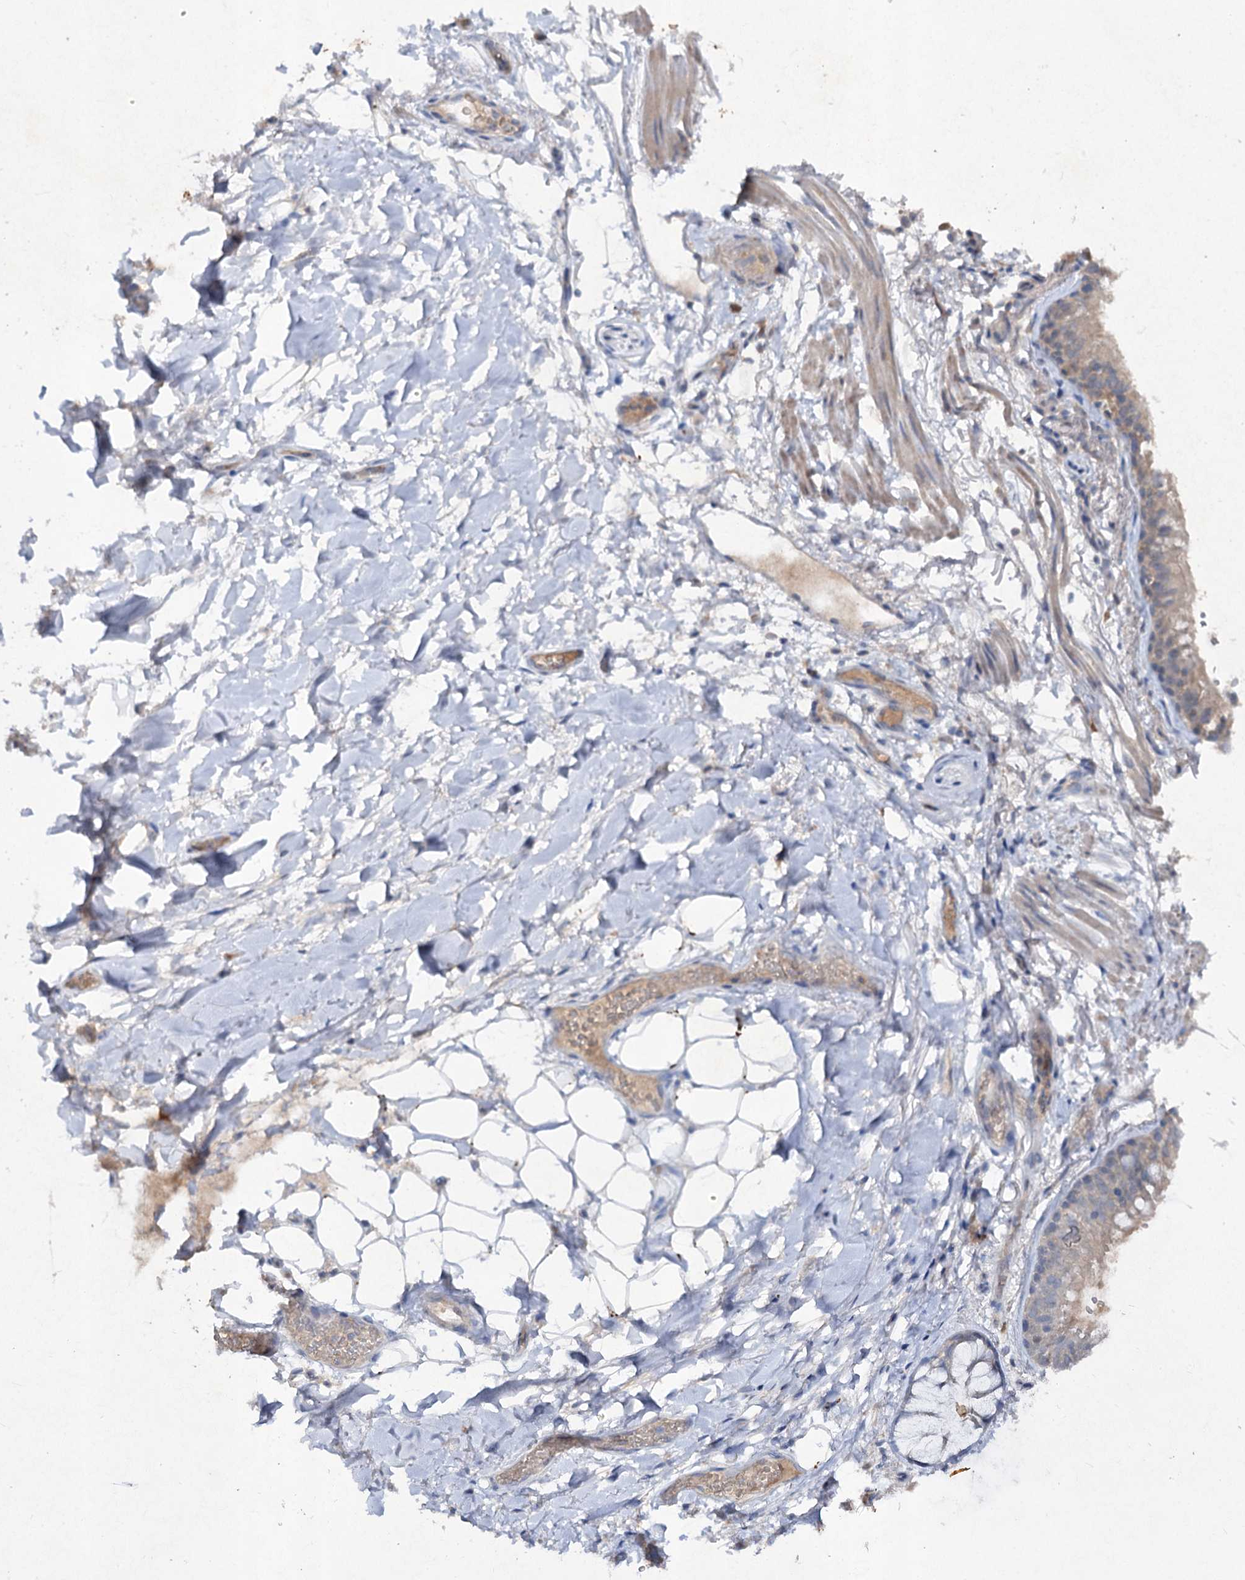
{"staining": {"intensity": "negative", "quantity": "none", "location": "none"}, "tissue": "adipose tissue", "cell_type": "Adipocytes", "image_type": "normal", "snomed": [{"axis": "morphology", "description": "Normal tissue, NOS"}, {"axis": "topography", "description": "Lymph node"}, {"axis": "topography", "description": "Cartilage tissue"}, {"axis": "topography", "description": "Bronchus"}], "caption": "Immunohistochemistry (IHC) histopathology image of benign adipose tissue: human adipose tissue stained with DAB shows no significant protein positivity in adipocytes.", "gene": "ATP4A", "patient": {"sex": "male", "age": 63}}